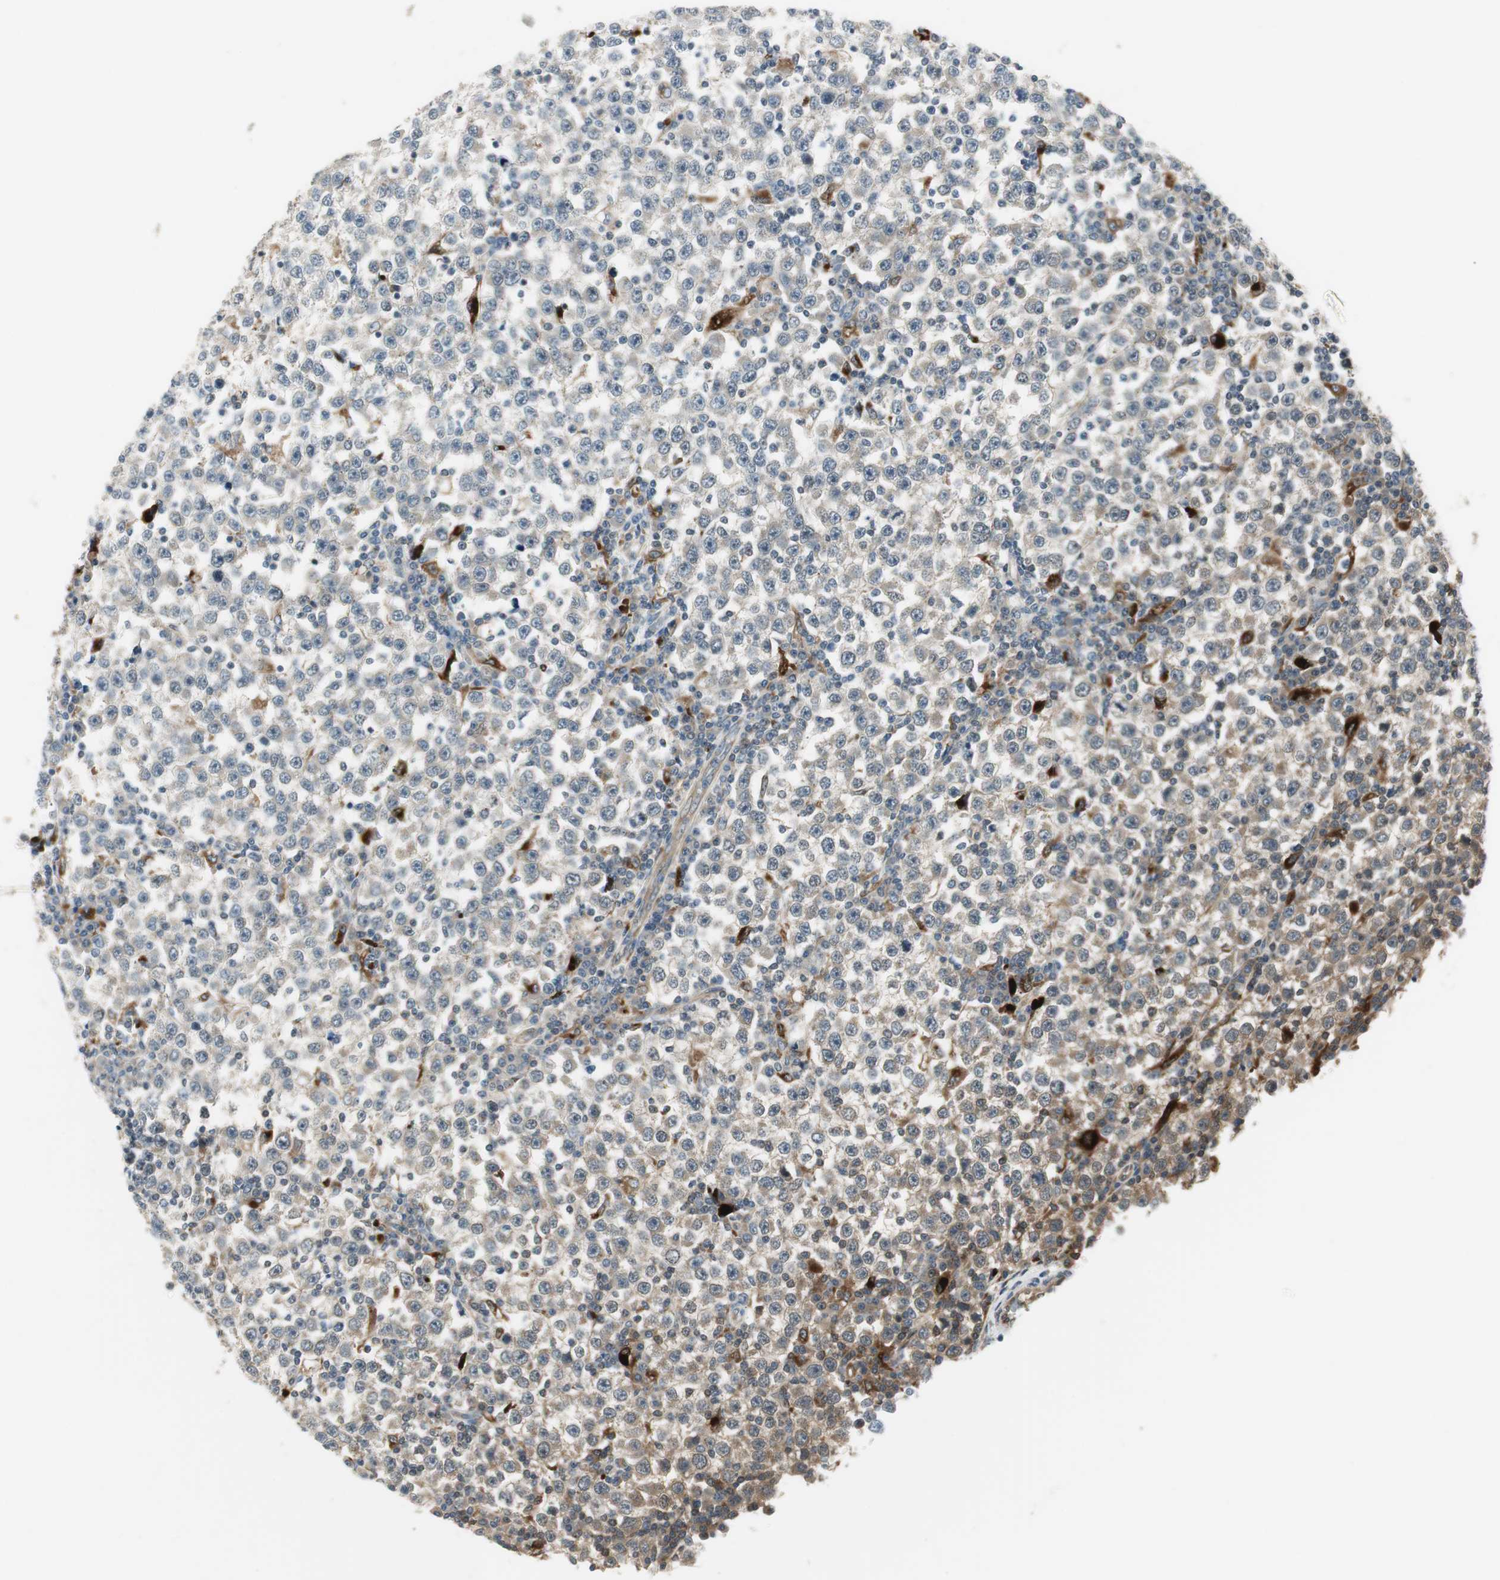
{"staining": {"intensity": "weak", "quantity": ">75%", "location": "cytoplasmic/membranous"}, "tissue": "testis cancer", "cell_type": "Tumor cells", "image_type": "cancer", "snomed": [{"axis": "morphology", "description": "Seminoma, NOS"}, {"axis": "topography", "description": "Testis"}], "caption": "This is a histology image of immunohistochemistry staining of testis cancer (seminoma), which shows weak staining in the cytoplasmic/membranous of tumor cells.", "gene": "NCK1", "patient": {"sex": "male", "age": 65}}